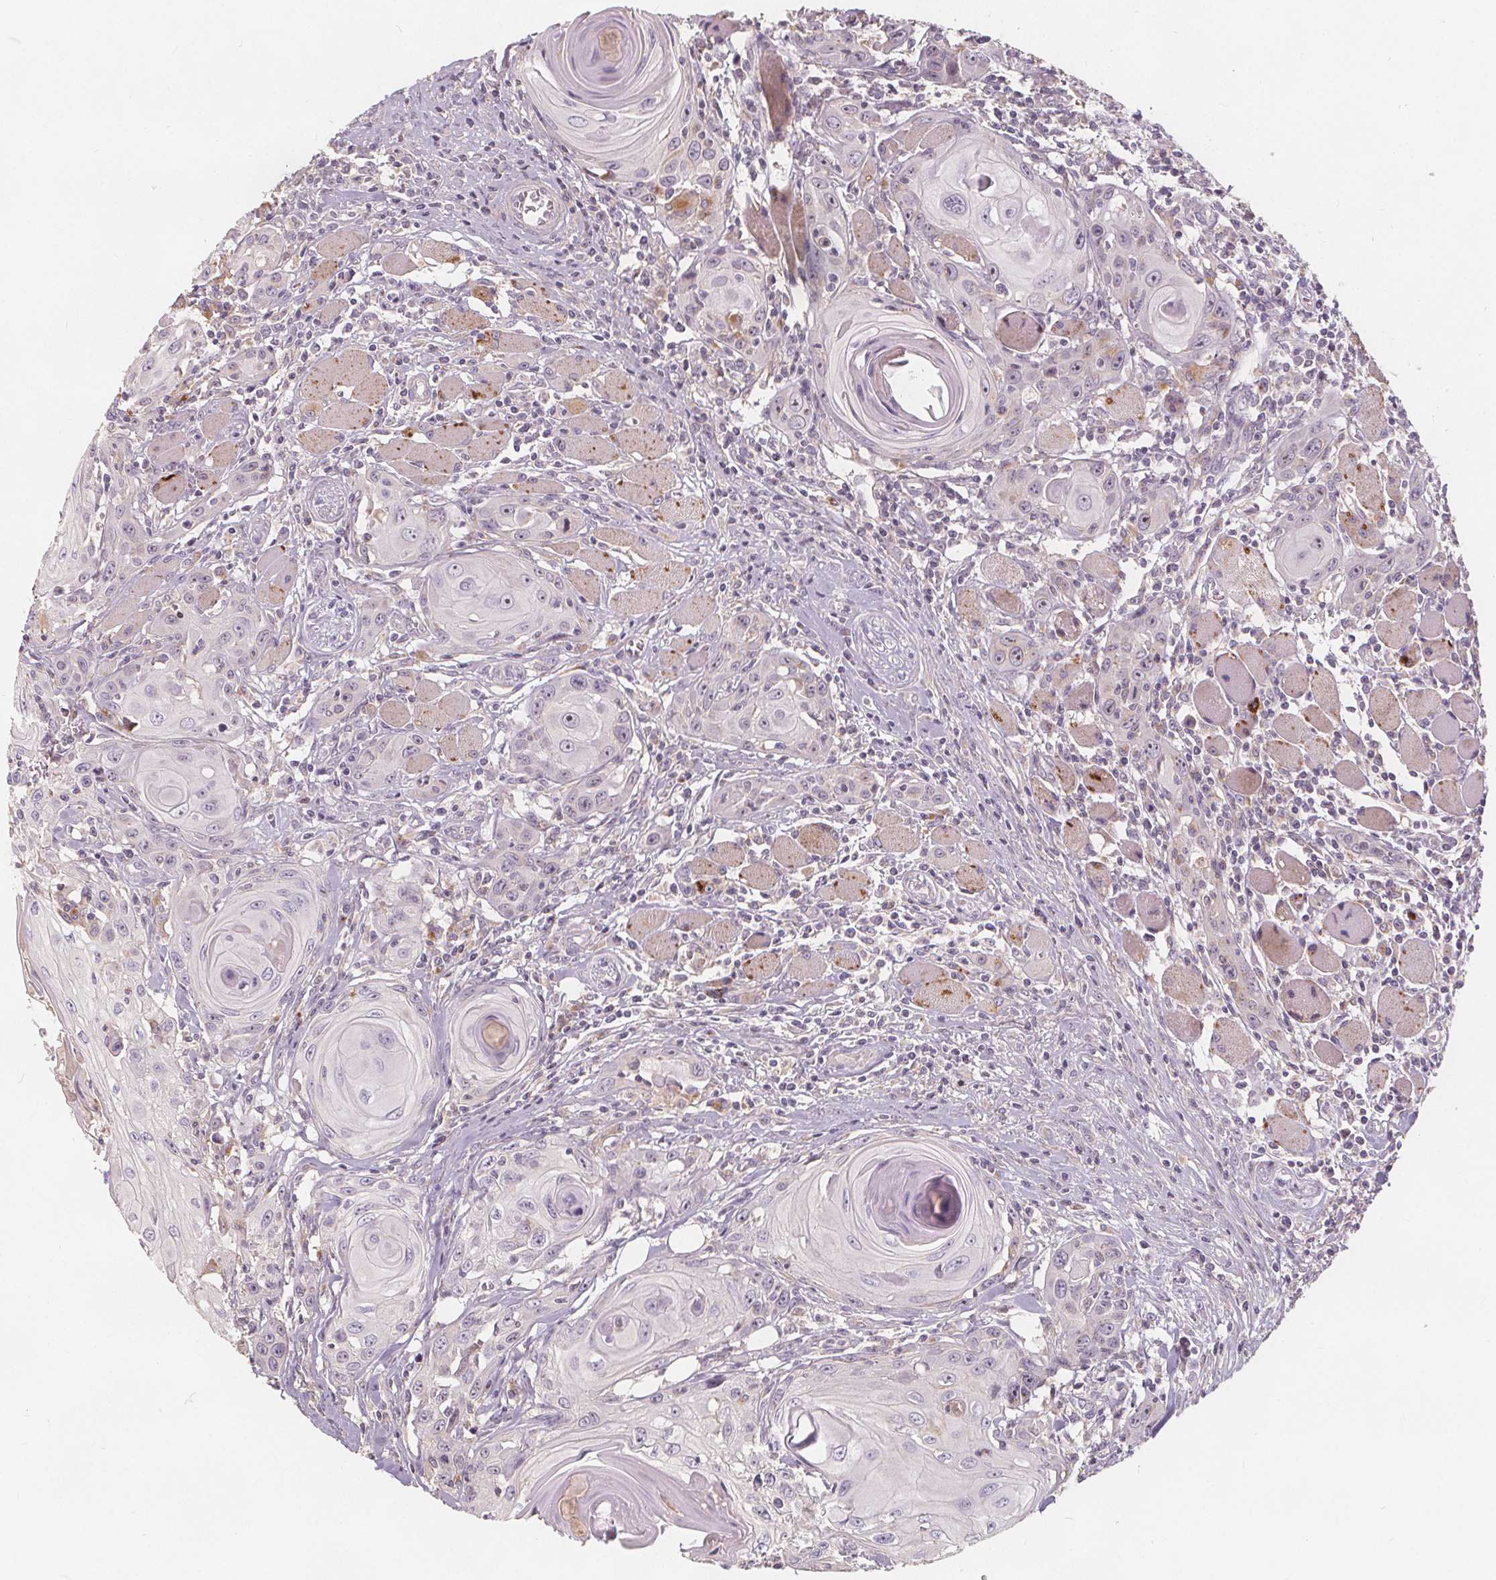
{"staining": {"intensity": "negative", "quantity": "none", "location": "none"}, "tissue": "head and neck cancer", "cell_type": "Tumor cells", "image_type": "cancer", "snomed": [{"axis": "morphology", "description": "Squamous cell carcinoma, NOS"}, {"axis": "topography", "description": "Head-Neck"}], "caption": "Human head and neck cancer (squamous cell carcinoma) stained for a protein using immunohistochemistry (IHC) reveals no staining in tumor cells.", "gene": "DRC3", "patient": {"sex": "female", "age": 80}}